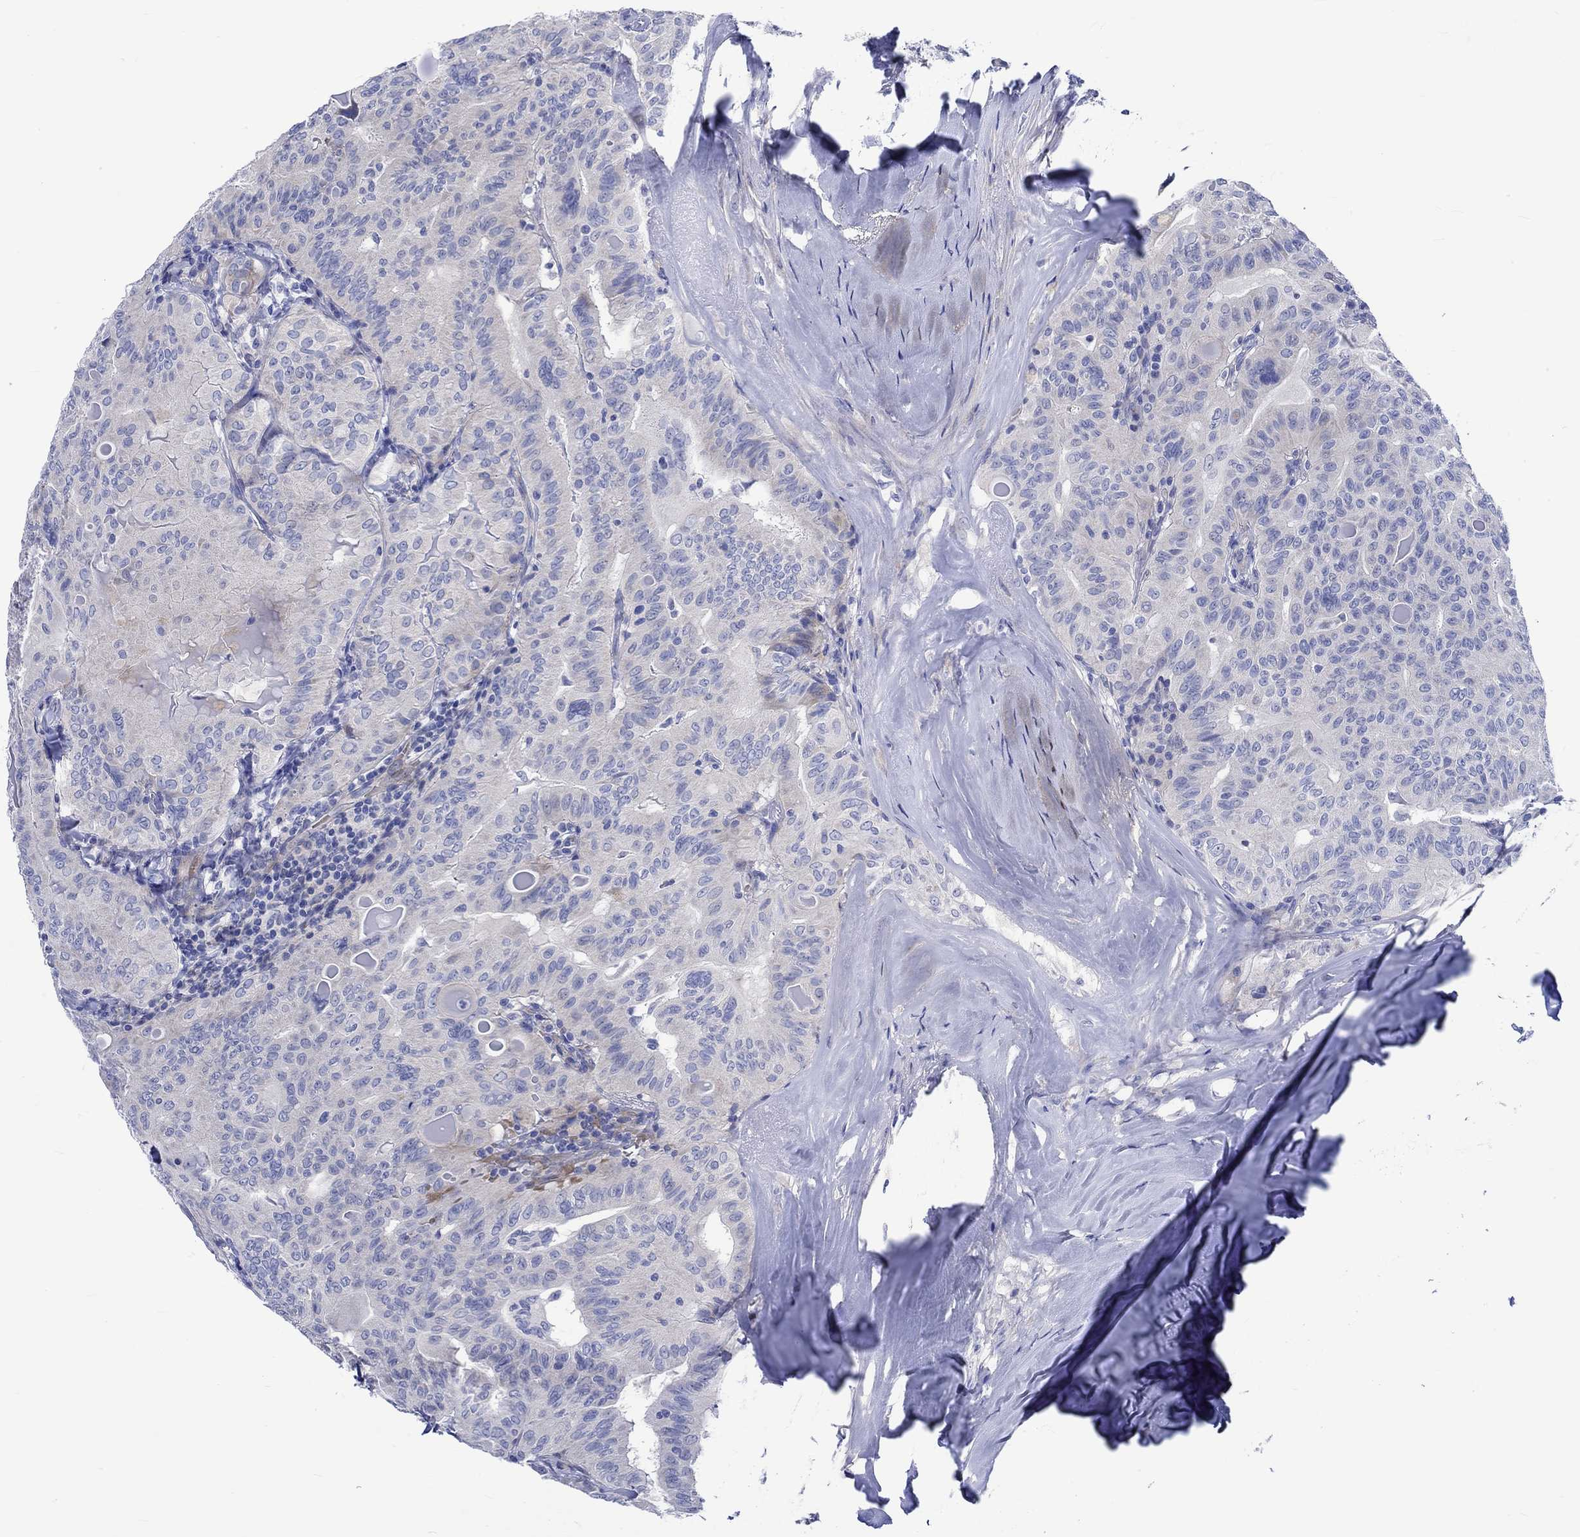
{"staining": {"intensity": "negative", "quantity": "none", "location": "none"}, "tissue": "thyroid cancer", "cell_type": "Tumor cells", "image_type": "cancer", "snomed": [{"axis": "morphology", "description": "Papillary adenocarcinoma, NOS"}, {"axis": "topography", "description": "Thyroid gland"}], "caption": "High magnification brightfield microscopy of papillary adenocarcinoma (thyroid) stained with DAB (brown) and counterstained with hematoxylin (blue): tumor cells show no significant expression.", "gene": "NRIP3", "patient": {"sex": "female", "age": 68}}